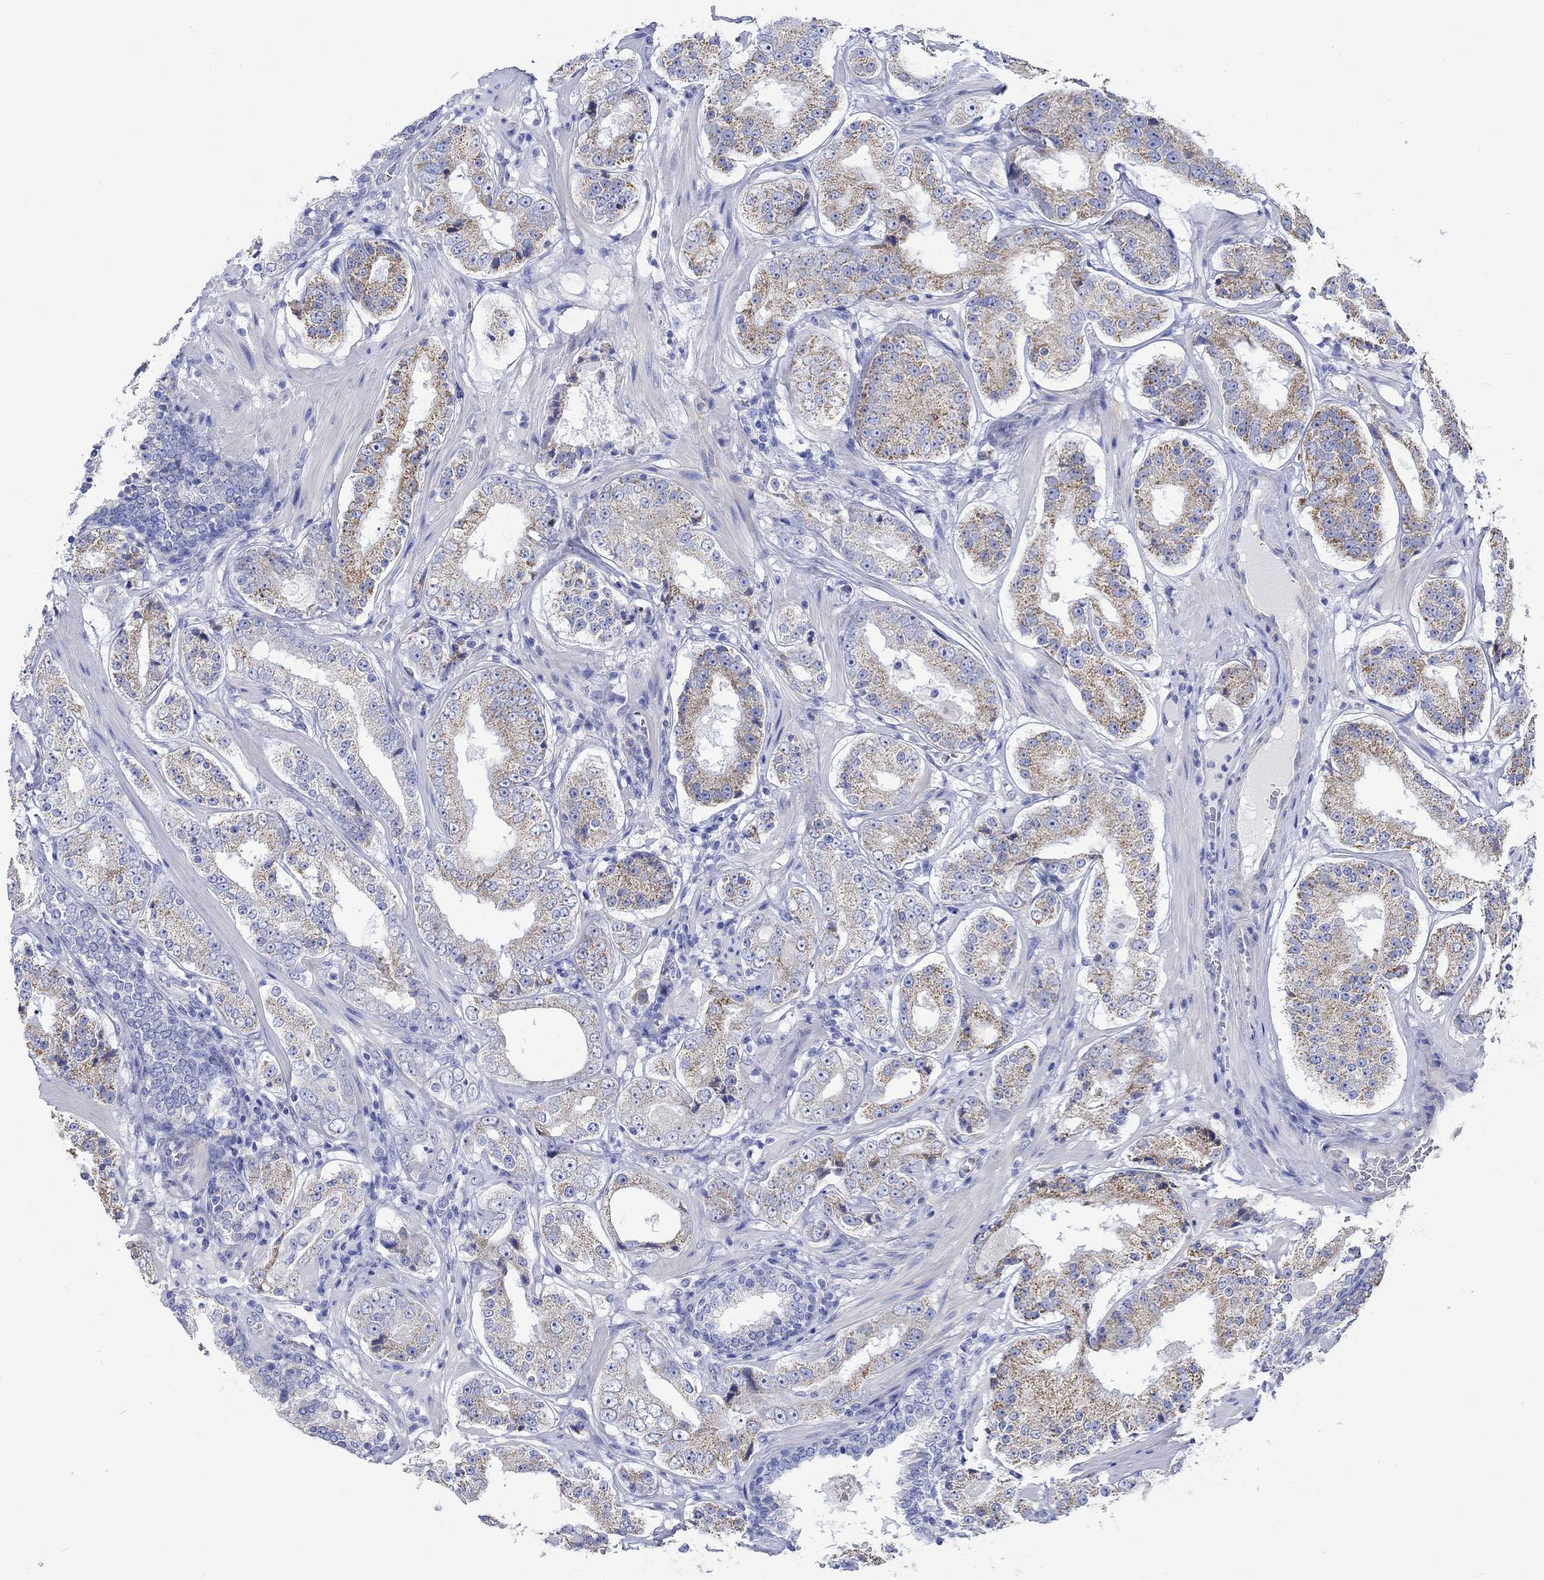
{"staining": {"intensity": "moderate", "quantity": "25%-75%", "location": "cytoplasmic/membranous"}, "tissue": "prostate cancer", "cell_type": "Tumor cells", "image_type": "cancer", "snomed": [{"axis": "morphology", "description": "Adenocarcinoma, Low grade"}, {"axis": "topography", "description": "Prostate"}], "caption": "Immunohistochemical staining of adenocarcinoma (low-grade) (prostate) demonstrates moderate cytoplasmic/membranous protein staining in approximately 25%-75% of tumor cells.", "gene": "CPLX2", "patient": {"sex": "male", "age": 60}}